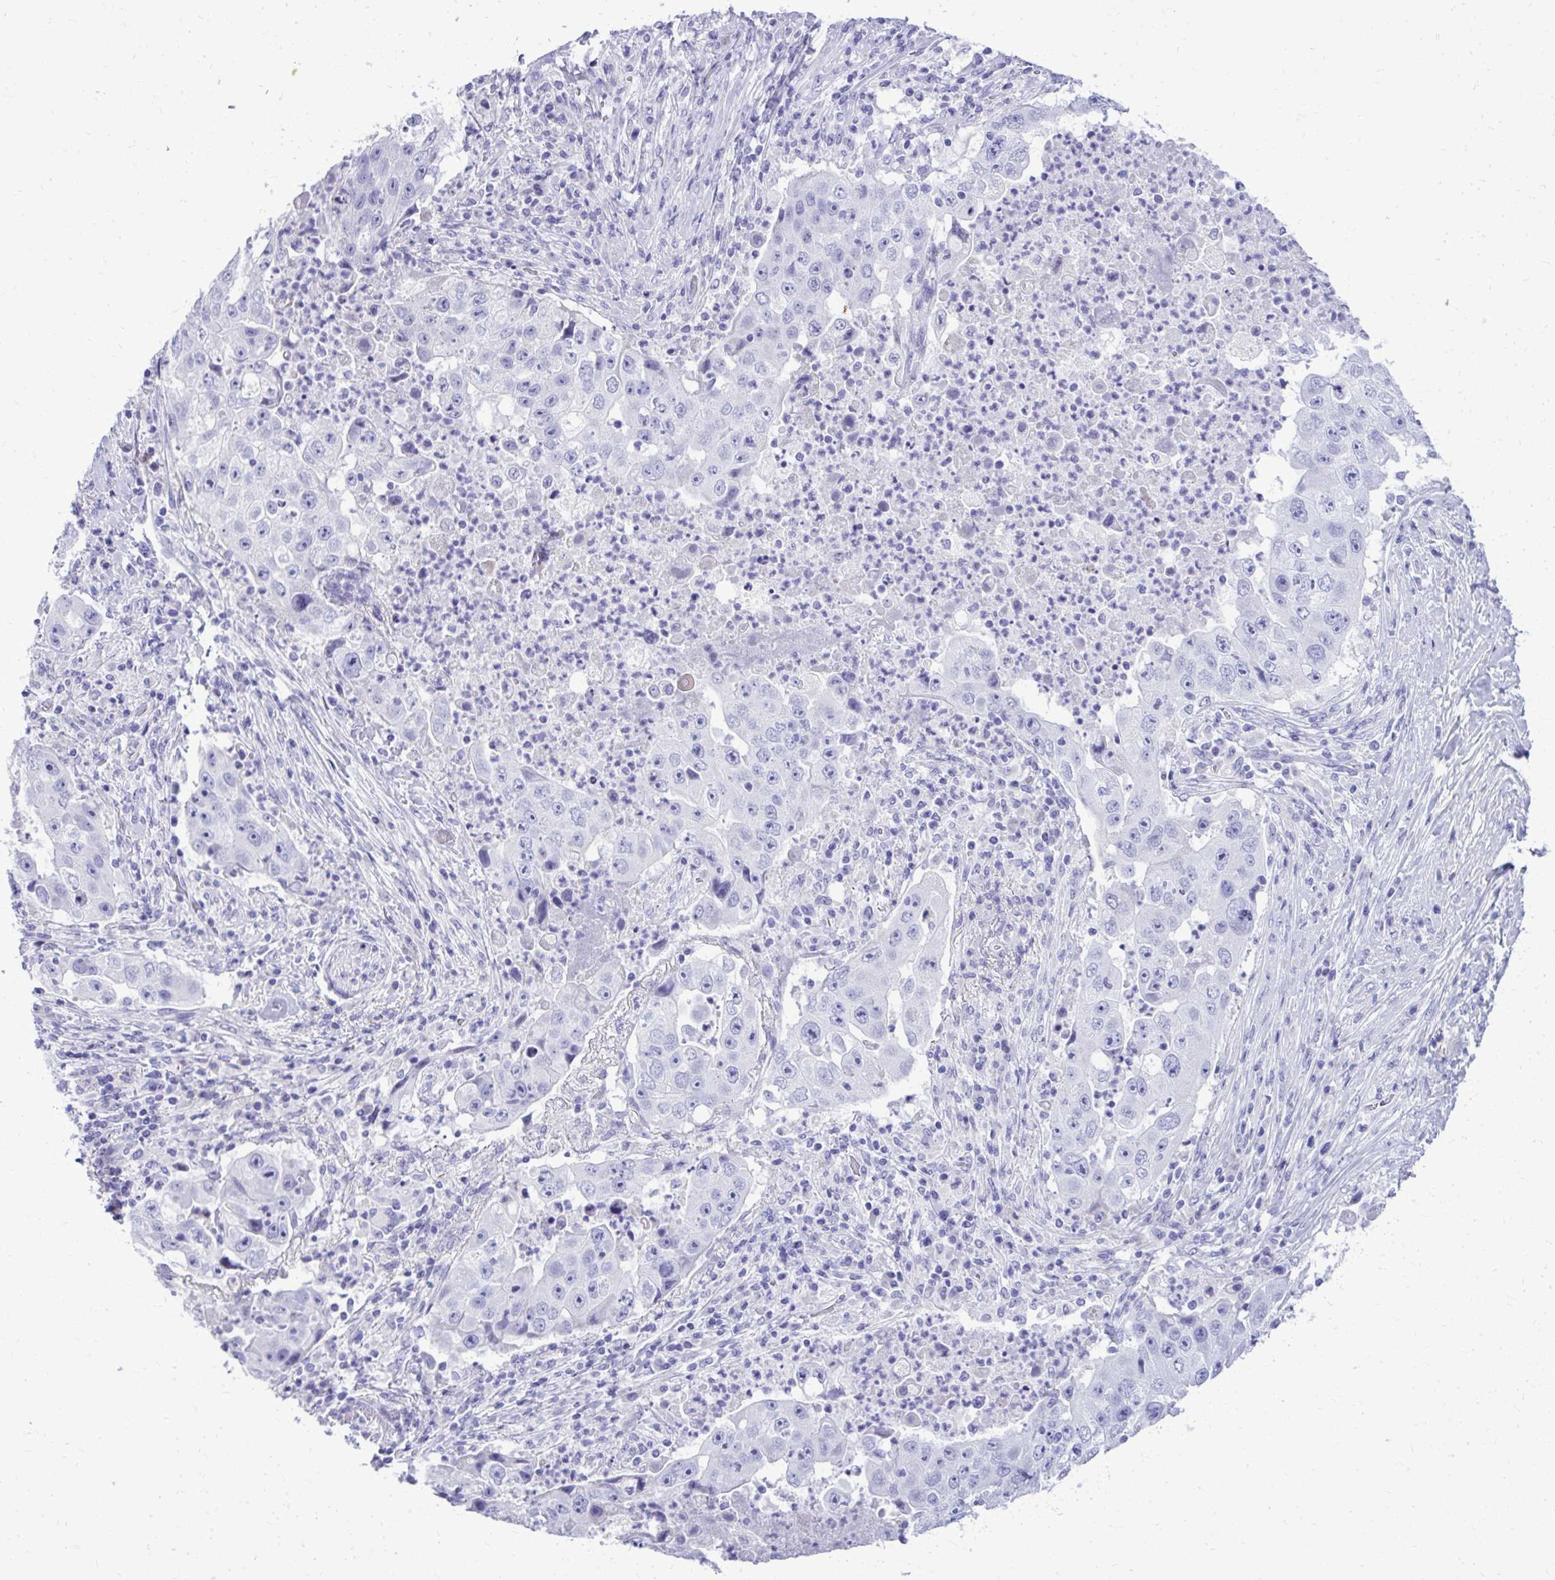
{"staining": {"intensity": "negative", "quantity": "none", "location": "none"}, "tissue": "lung cancer", "cell_type": "Tumor cells", "image_type": "cancer", "snomed": [{"axis": "morphology", "description": "Squamous cell carcinoma, NOS"}, {"axis": "topography", "description": "Lung"}], "caption": "The photomicrograph exhibits no staining of tumor cells in lung cancer. The staining is performed using DAB brown chromogen with nuclei counter-stained in using hematoxylin.", "gene": "BCL6B", "patient": {"sex": "male", "age": 64}}